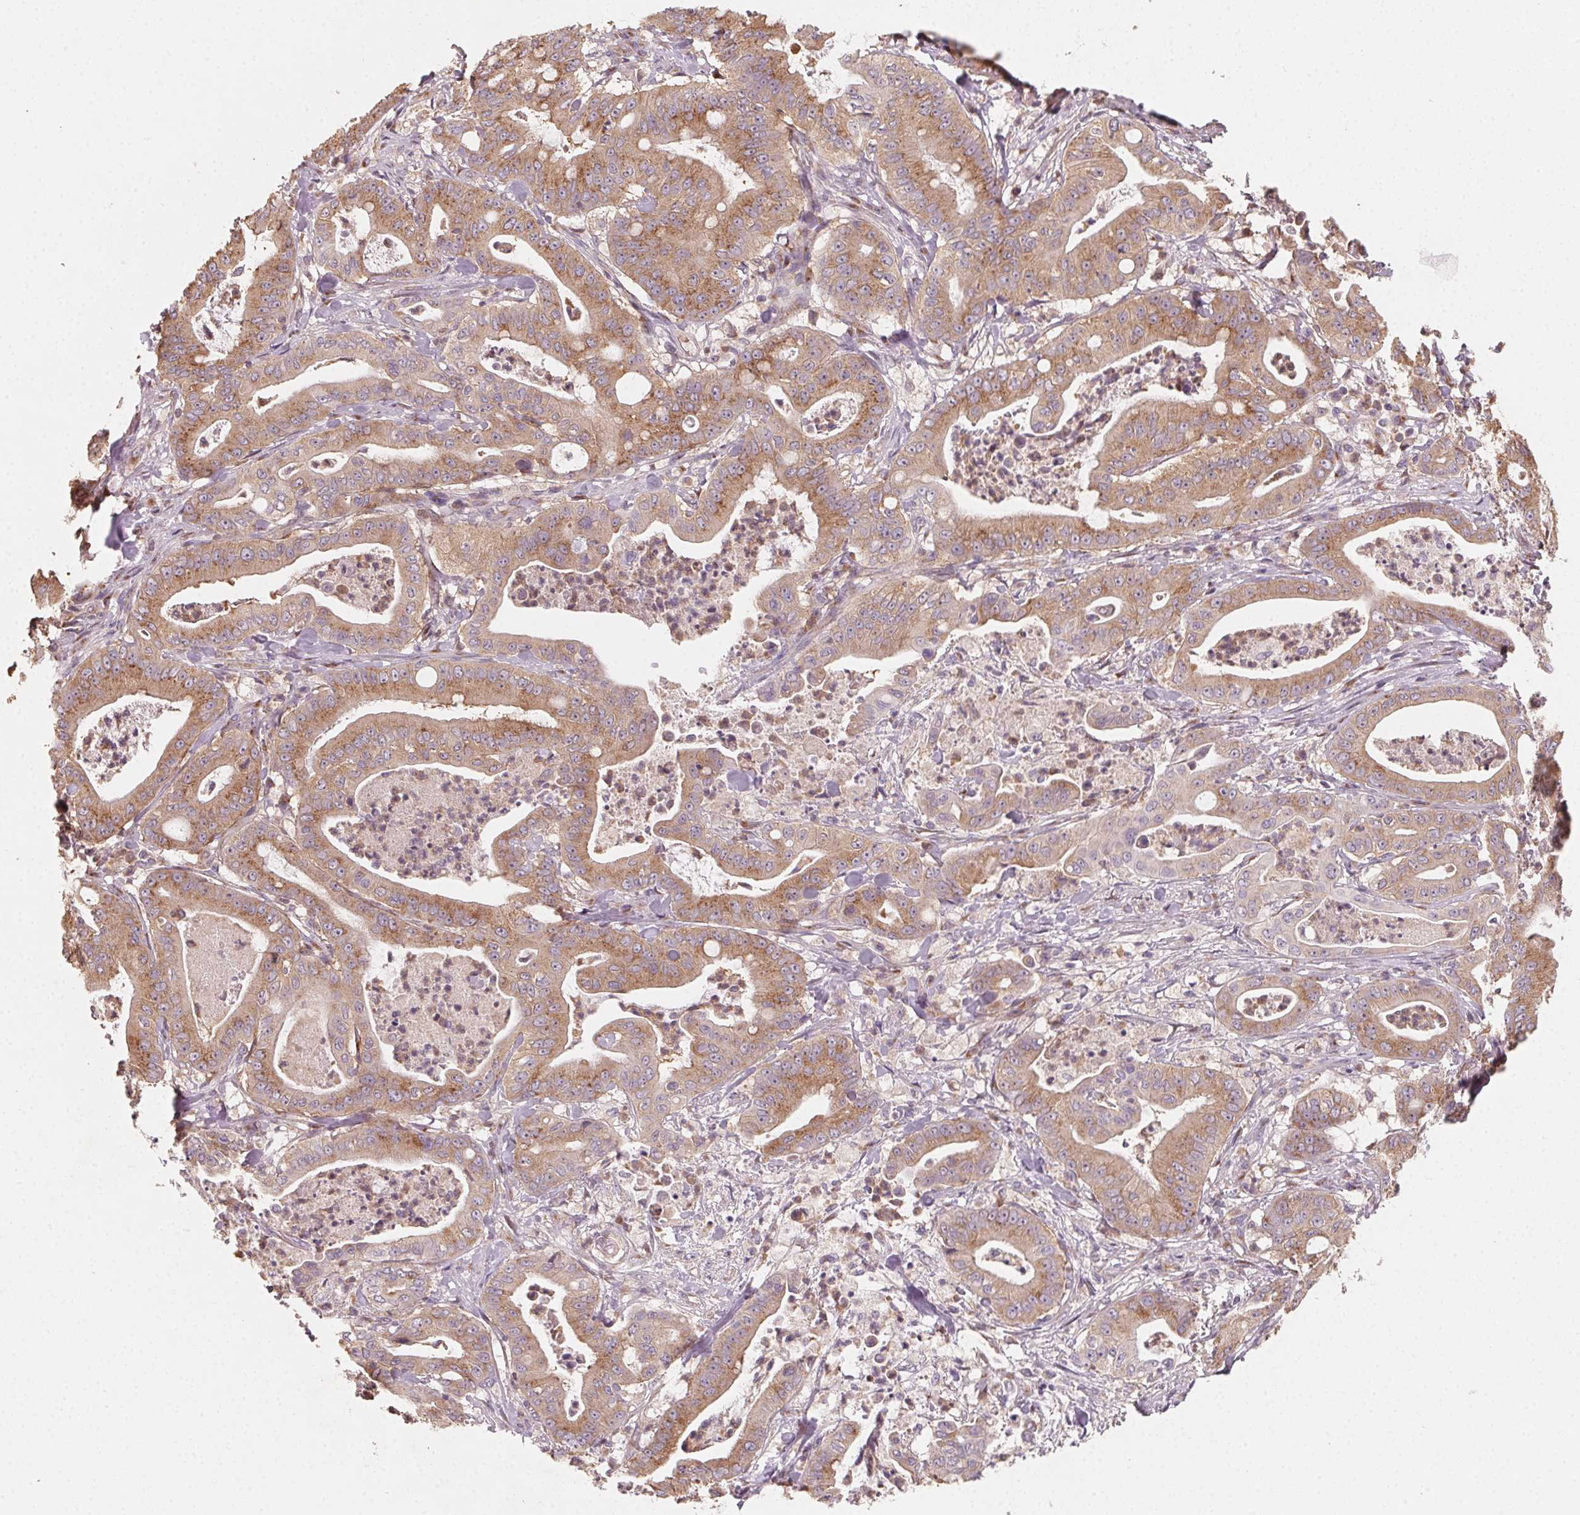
{"staining": {"intensity": "moderate", "quantity": ">75%", "location": "cytoplasmic/membranous"}, "tissue": "pancreatic cancer", "cell_type": "Tumor cells", "image_type": "cancer", "snomed": [{"axis": "morphology", "description": "Adenocarcinoma, NOS"}, {"axis": "topography", "description": "Pancreas"}], "caption": "Brown immunohistochemical staining in human pancreatic adenocarcinoma shows moderate cytoplasmic/membranous staining in about >75% of tumor cells. Nuclei are stained in blue.", "gene": "AP1S1", "patient": {"sex": "male", "age": 71}}